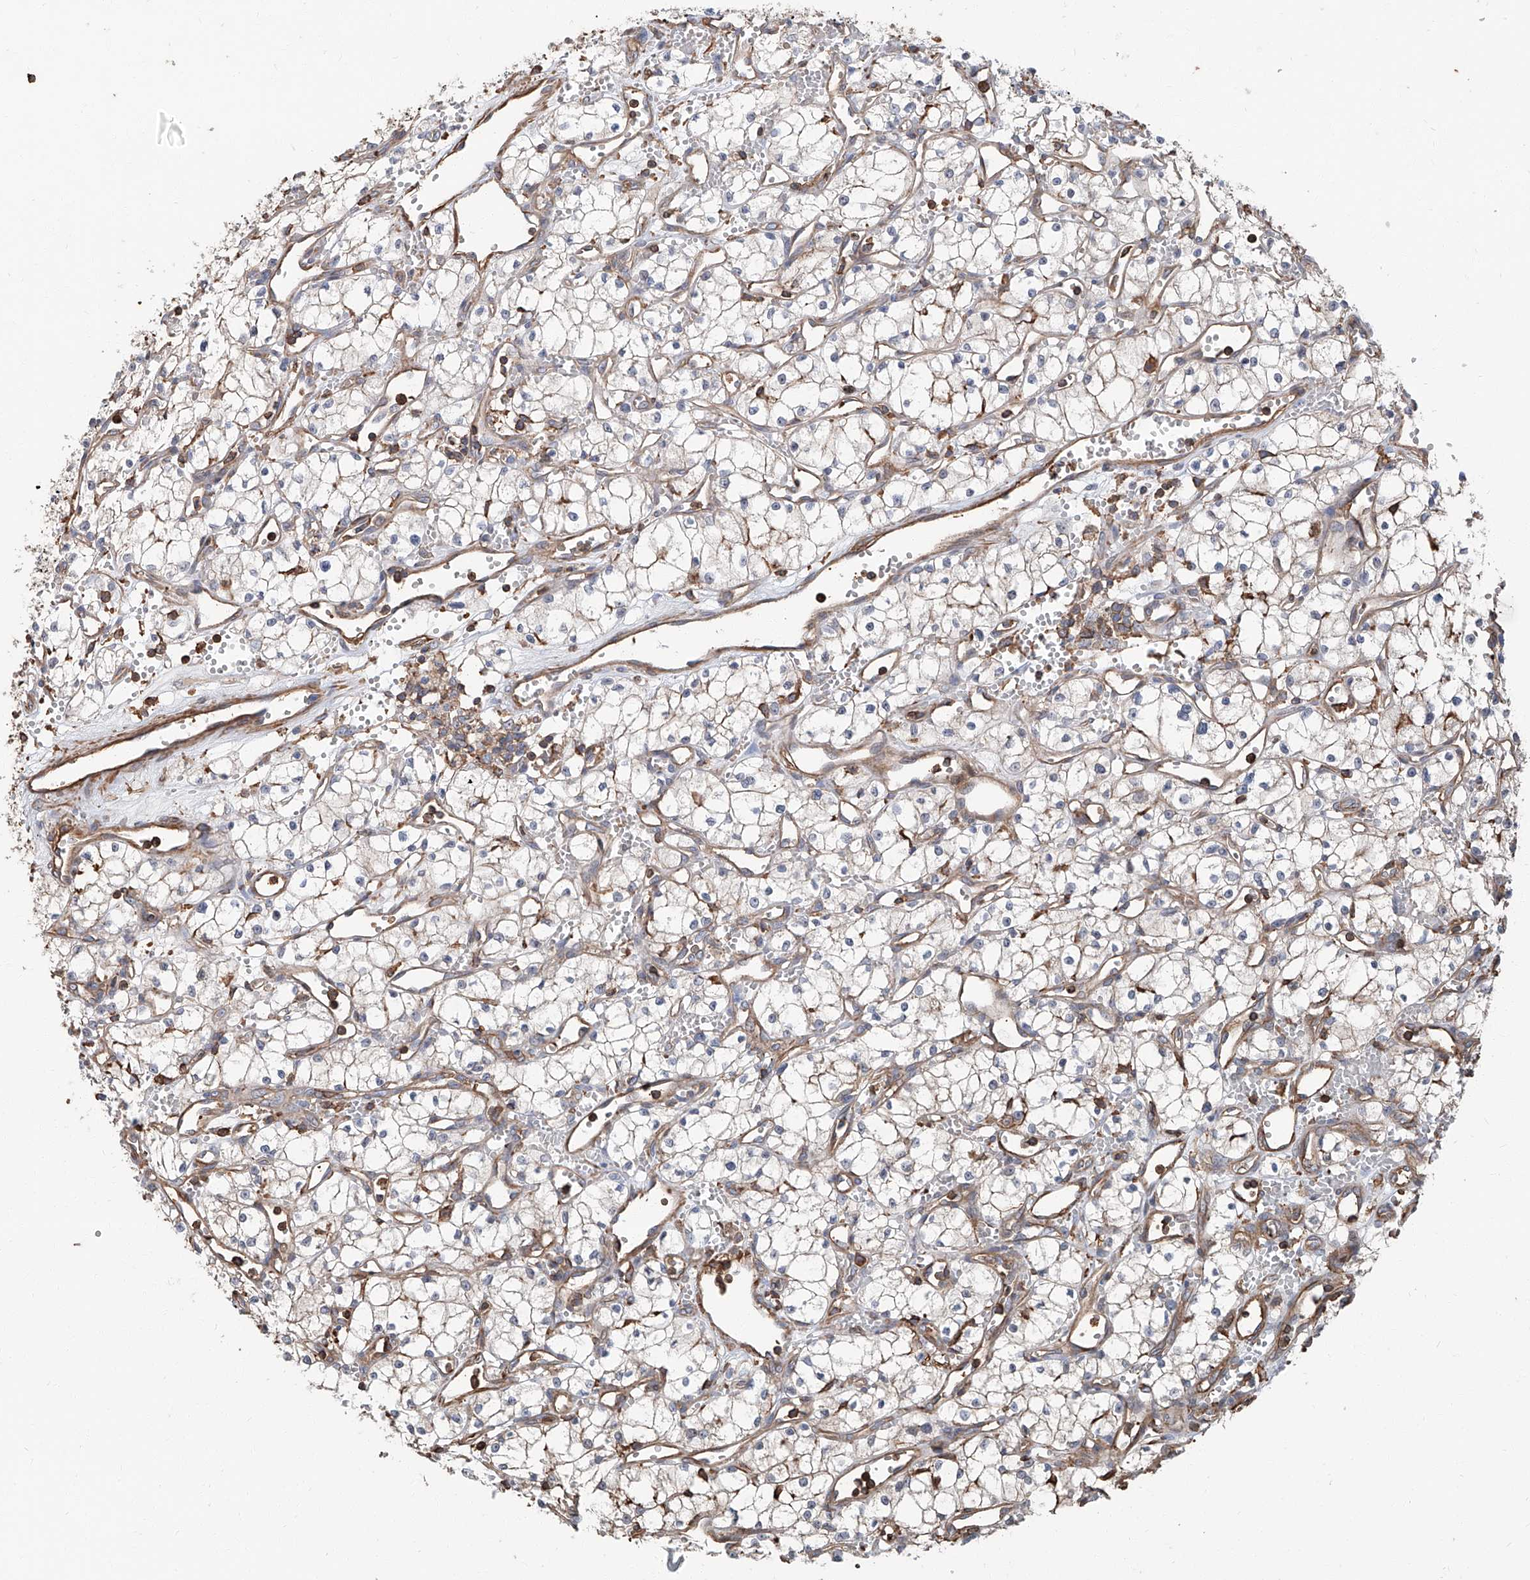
{"staining": {"intensity": "negative", "quantity": "none", "location": "none"}, "tissue": "renal cancer", "cell_type": "Tumor cells", "image_type": "cancer", "snomed": [{"axis": "morphology", "description": "Adenocarcinoma, NOS"}, {"axis": "topography", "description": "Kidney"}], "caption": "The histopathology image exhibits no significant positivity in tumor cells of renal cancer (adenocarcinoma).", "gene": "PIEZO2", "patient": {"sex": "male", "age": 59}}